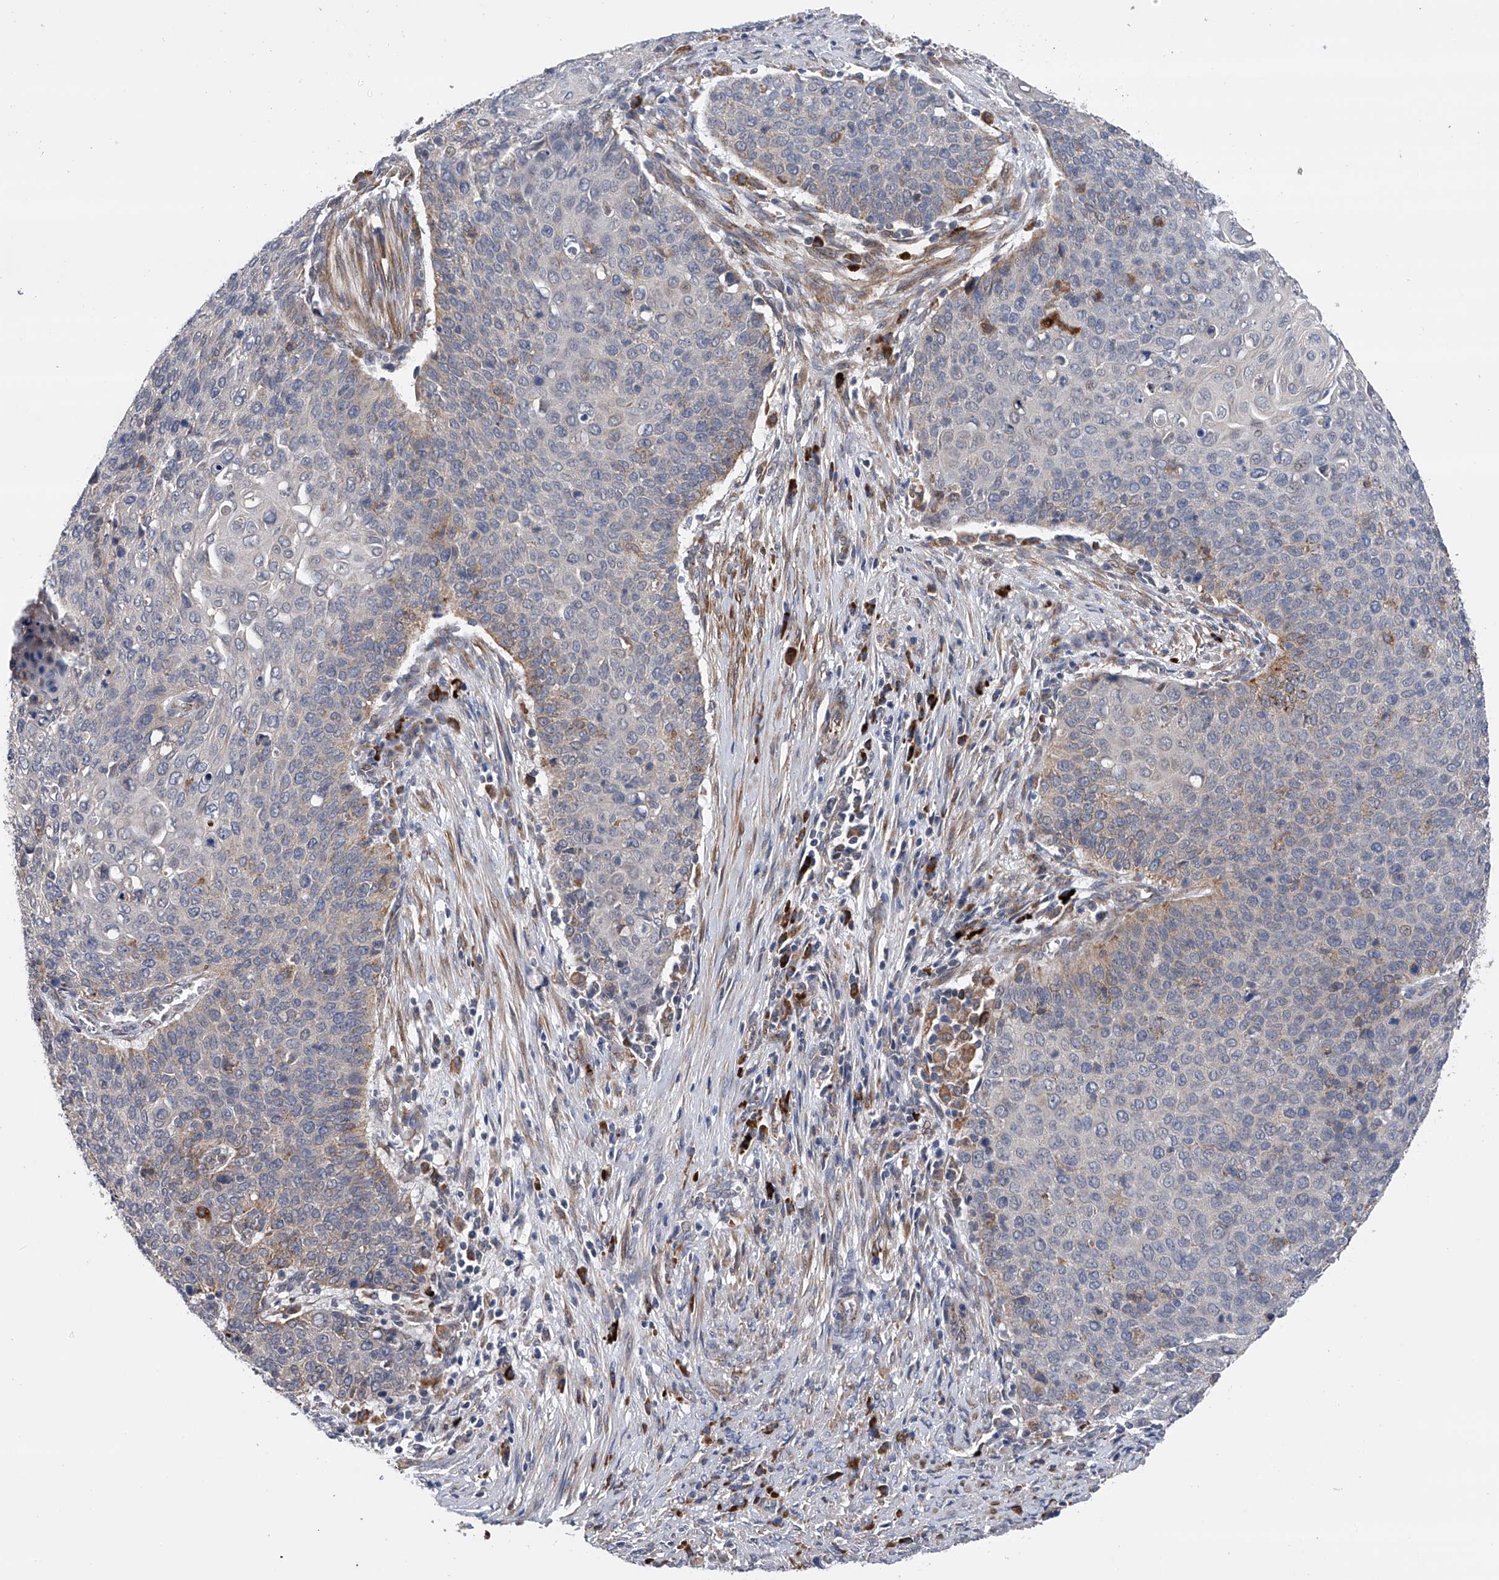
{"staining": {"intensity": "weak", "quantity": "<25%", "location": "cytoplasmic/membranous"}, "tissue": "cervical cancer", "cell_type": "Tumor cells", "image_type": "cancer", "snomed": [{"axis": "morphology", "description": "Squamous cell carcinoma, NOS"}, {"axis": "topography", "description": "Cervix"}], "caption": "Tumor cells are negative for protein expression in human cervical cancer (squamous cell carcinoma).", "gene": "SPOCK1", "patient": {"sex": "female", "age": 39}}